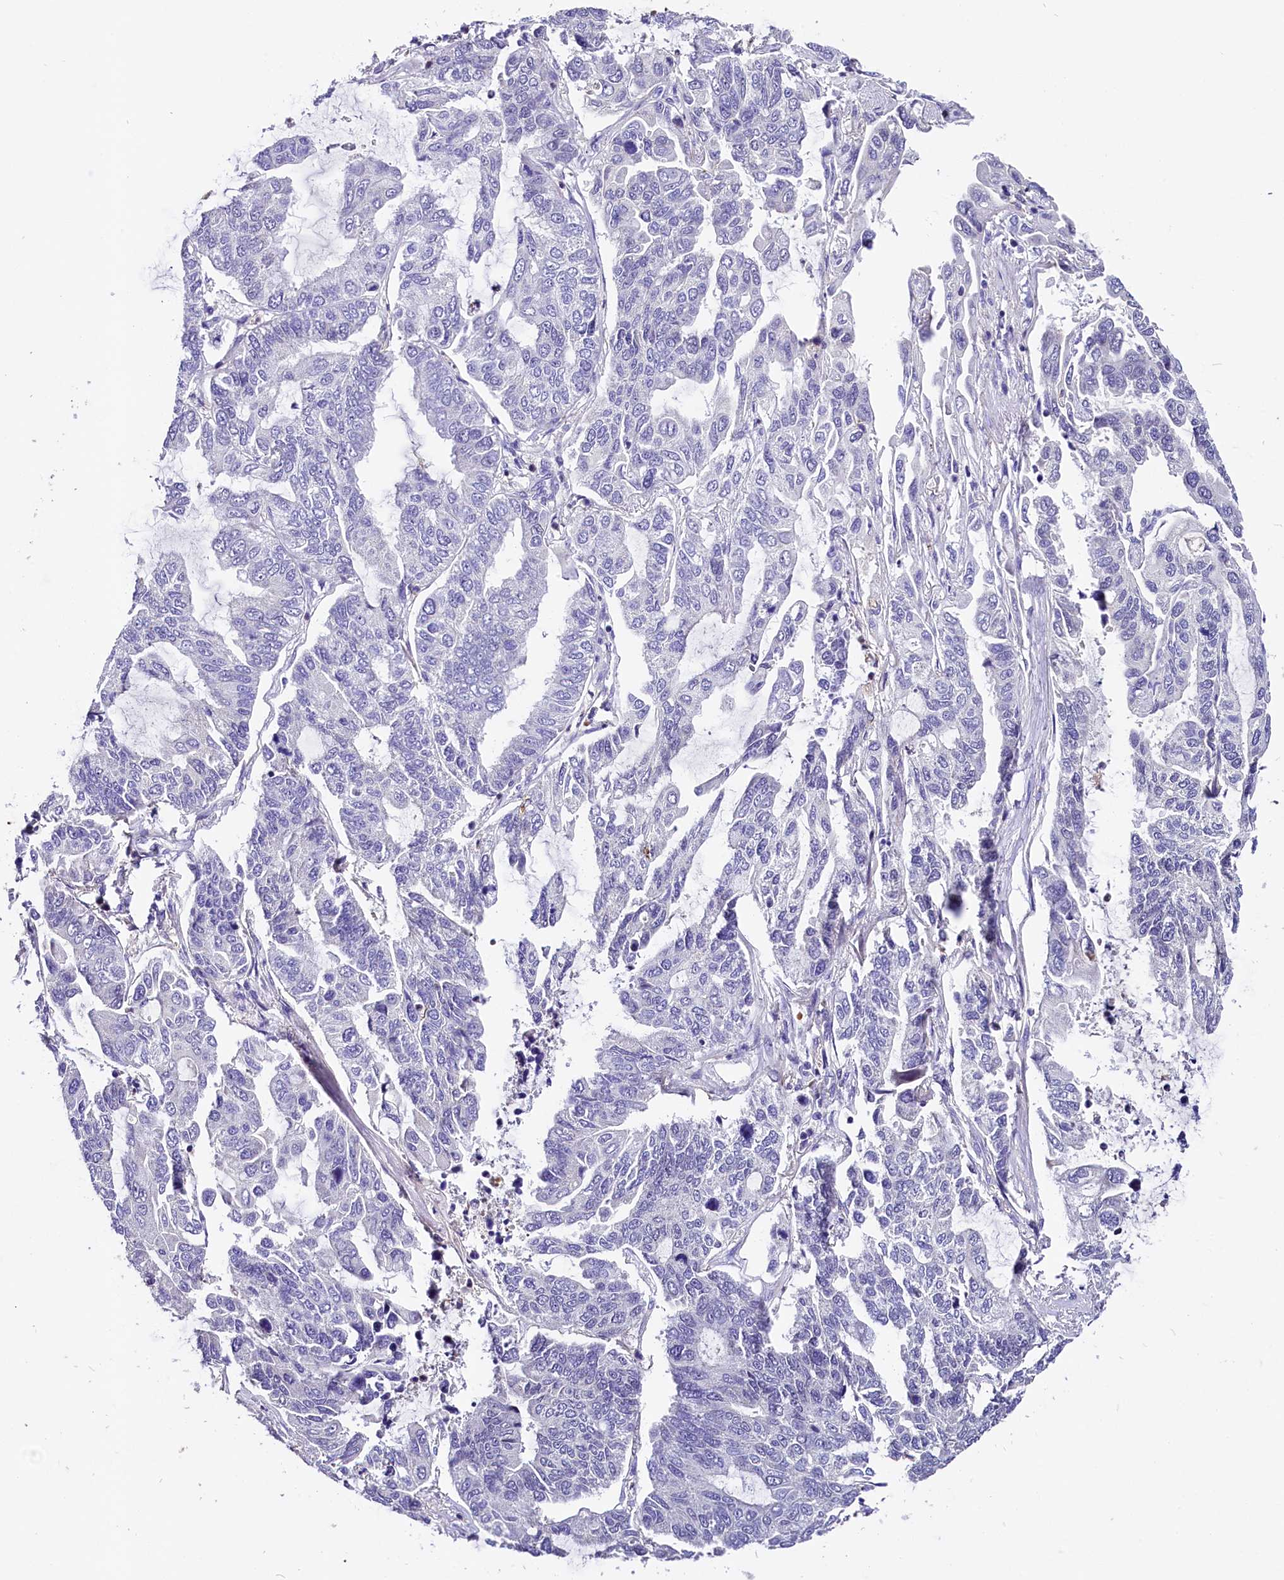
{"staining": {"intensity": "negative", "quantity": "none", "location": "none"}, "tissue": "lung cancer", "cell_type": "Tumor cells", "image_type": "cancer", "snomed": [{"axis": "morphology", "description": "Adenocarcinoma, NOS"}, {"axis": "topography", "description": "Lung"}], "caption": "IHC of lung cancer (adenocarcinoma) reveals no expression in tumor cells.", "gene": "MEX3B", "patient": {"sex": "male", "age": 64}}